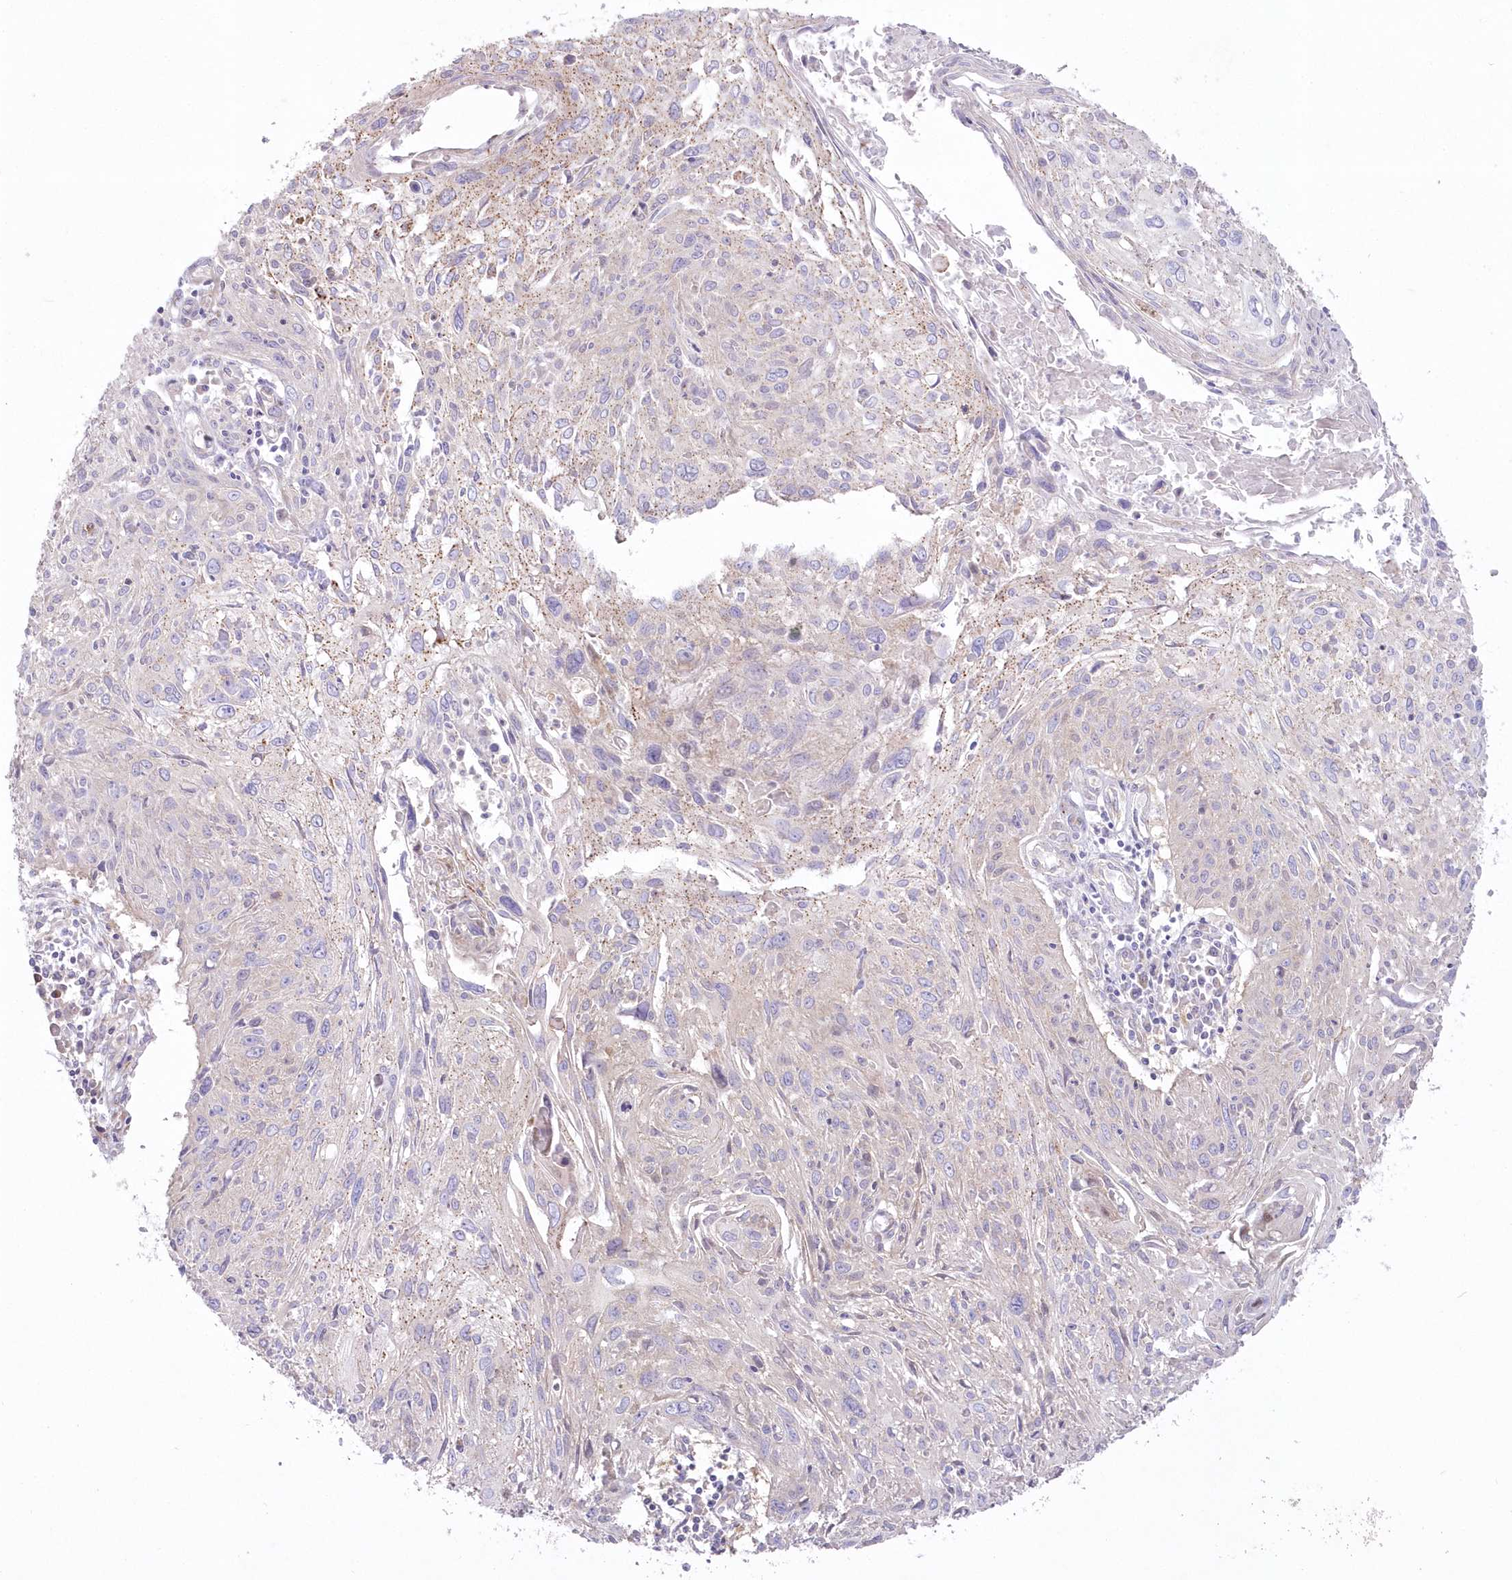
{"staining": {"intensity": "negative", "quantity": "none", "location": "none"}, "tissue": "cervical cancer", "cell_type": "Tumor cells", "image_type": "cancer", "snomed": [{"axis": "morphology", "description": "Squamous cell carcinoma, NOS"}, {"axis": "topography", "description": "Cervix"}], "caption": "A micrograph of cervical cancer (squamous cell carcinoma) stained for a protein reveals no brown staining in tumor cells.", "gene": "ZNF843", "patient": {"sex": "female", "age": 51}}